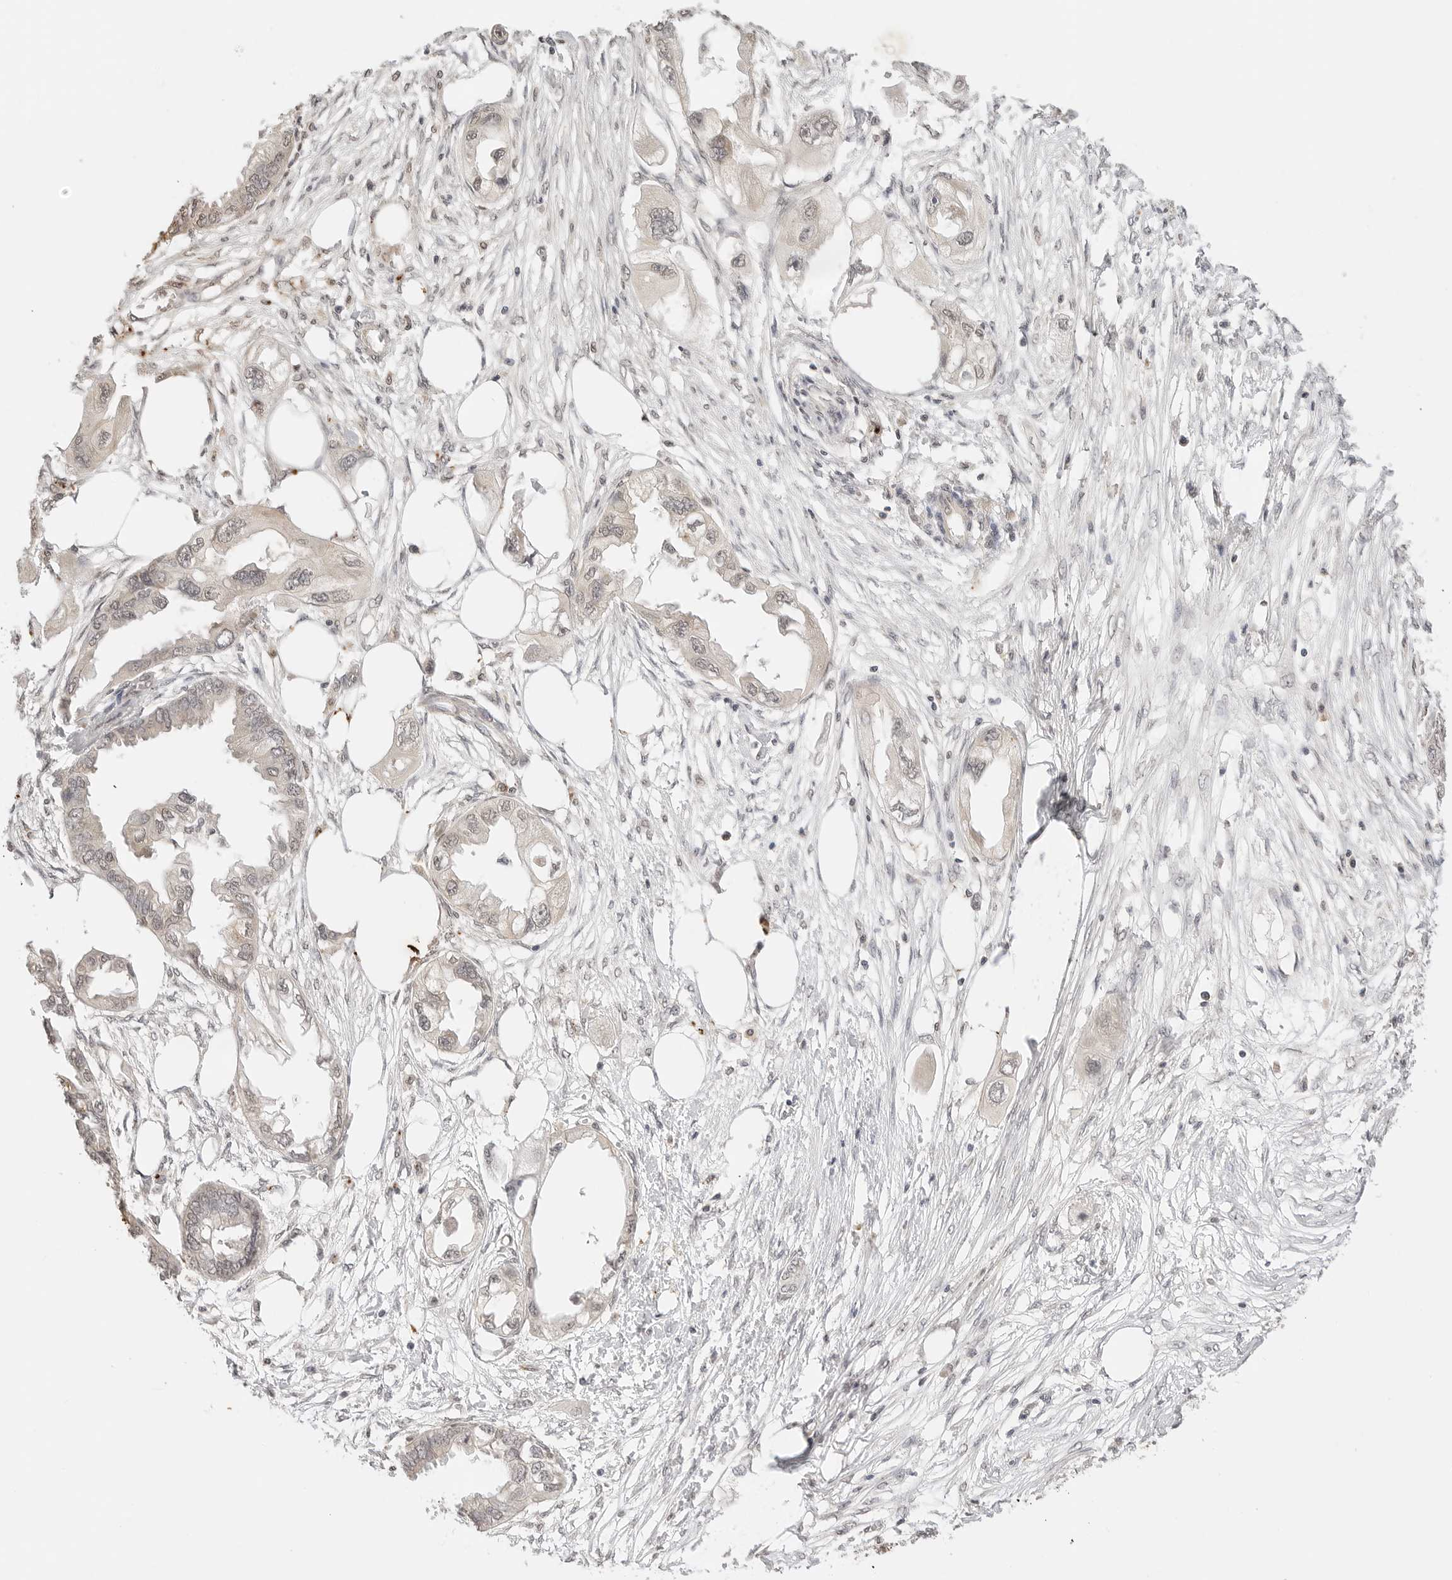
{"staining": {"intensity": "weak", "quantity": "25%-75%", "location": "cytoplasmic/membranous"}, "tissue": "endometrial cancer", "cell_type": "Tumor cells", "image_type": "cancer", "snomed": [{"axis": "morphology", "description": "Adenocarcinoma, NOS"}, {"axis": "morphology", "description": "Adenocarcinoma, metastatic, NOS"}, {"axis": "topography", "description": "Adipose tissue"}, {"axis": "topography", "description": "Endometrium"}], "caption": "Tumor cells reveal weak cytoplasmic/membranous expression in about 25%-75% of cells in endometrial metastatic adenocarcinoma. Nuclei are stained in blue.", "gene": "GPR34", "patient": {"sex": "female", "age": 67}}